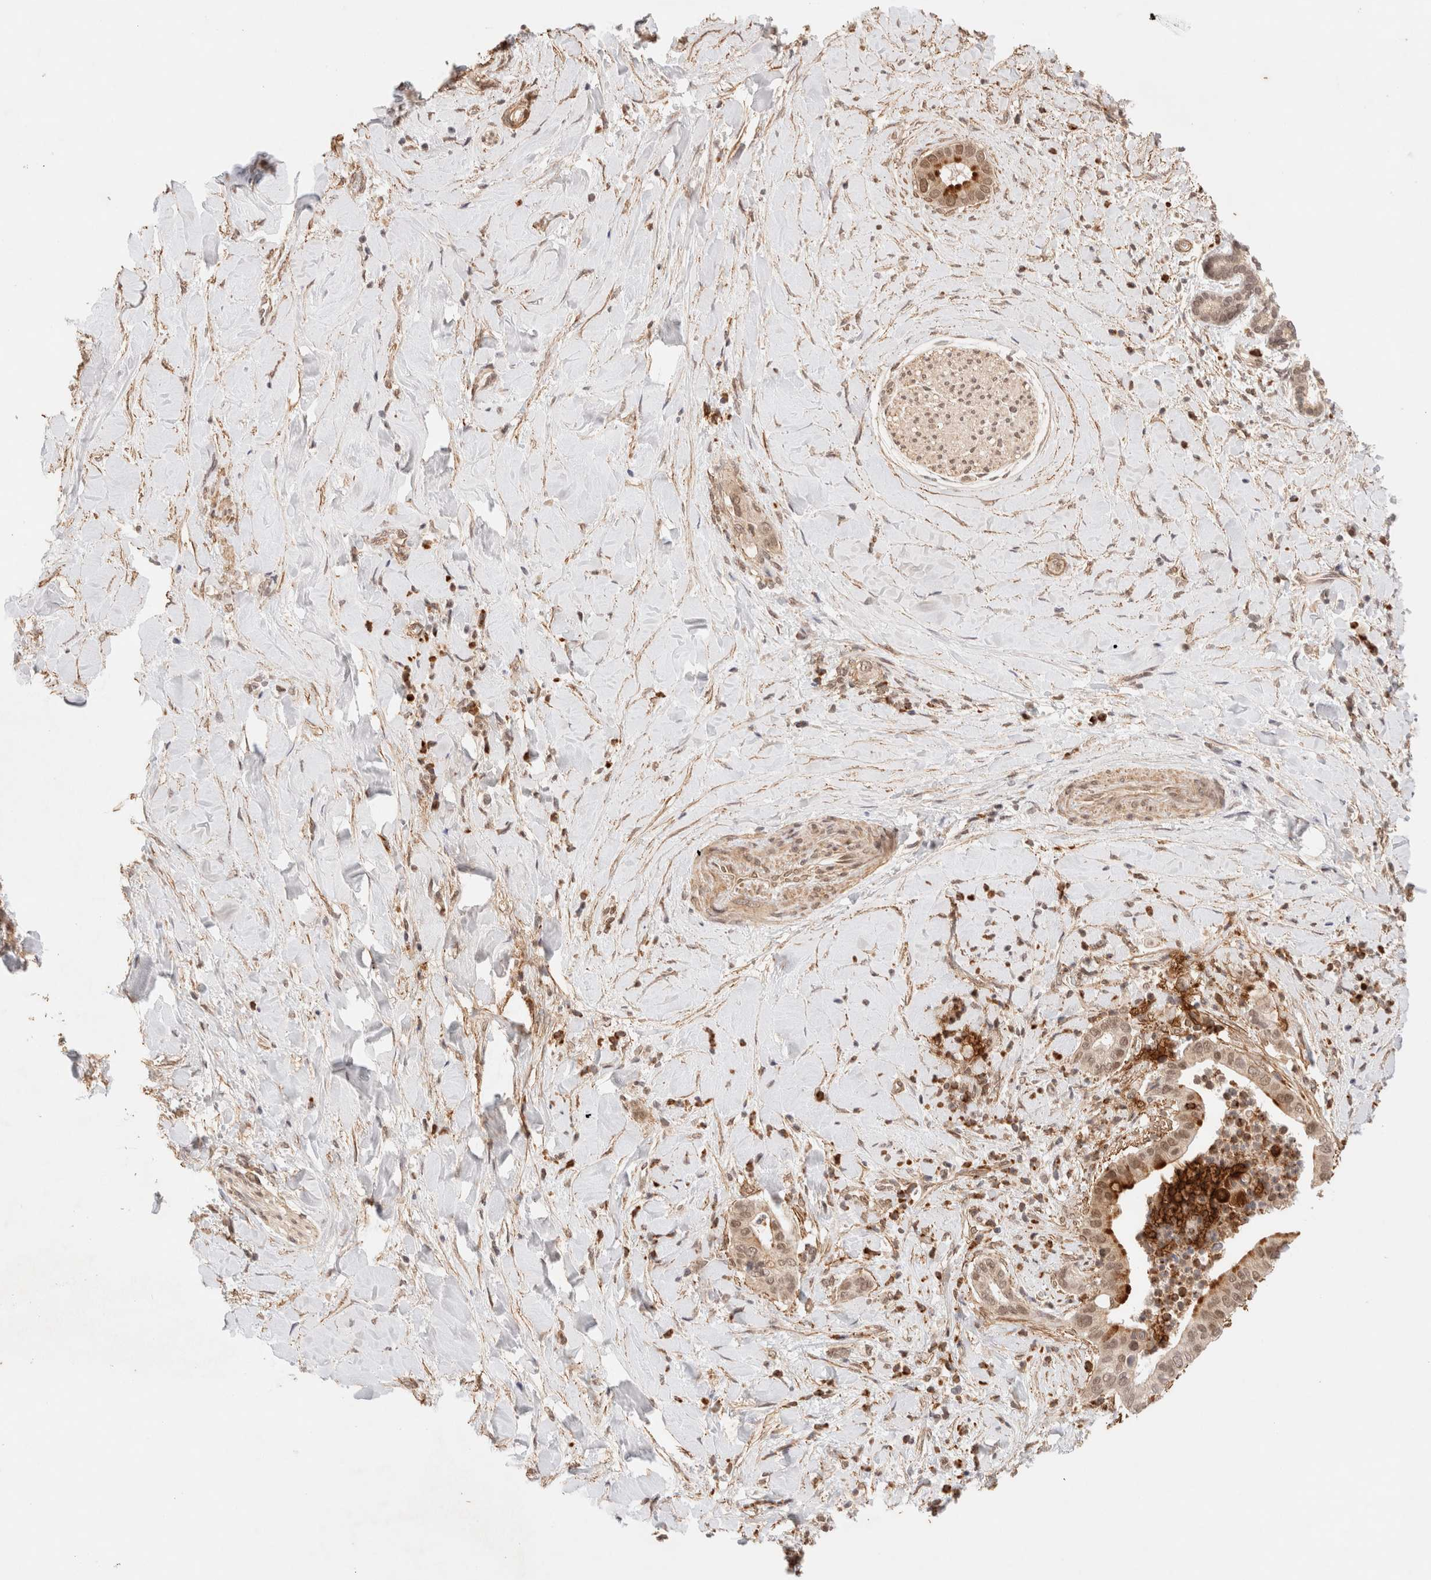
{"staining": {"intensity": "strong", "quantity": "25%-75%", "location": "cytoplasmic/membranous,nuclear"}, "tissue": "liver cancer", "cell_type": "Tumor cells", "image_type": "cancer", "snomed": [{"axis": "morphology", "description": "Cholangiocarcinoma"}, {"axis": "topography", "description": "Liver"}], "caption": "DAB (3,3'-diaminobenzidine) immunohistochemical staining of human liver cholangiocarcinoma demonstrates strong cytoplasmic/membranous and nuclear protein expression in about 25%-75% of tumor cells.", "gene": "BRPF3", "patient": {"sex": "female", "age": 54}}